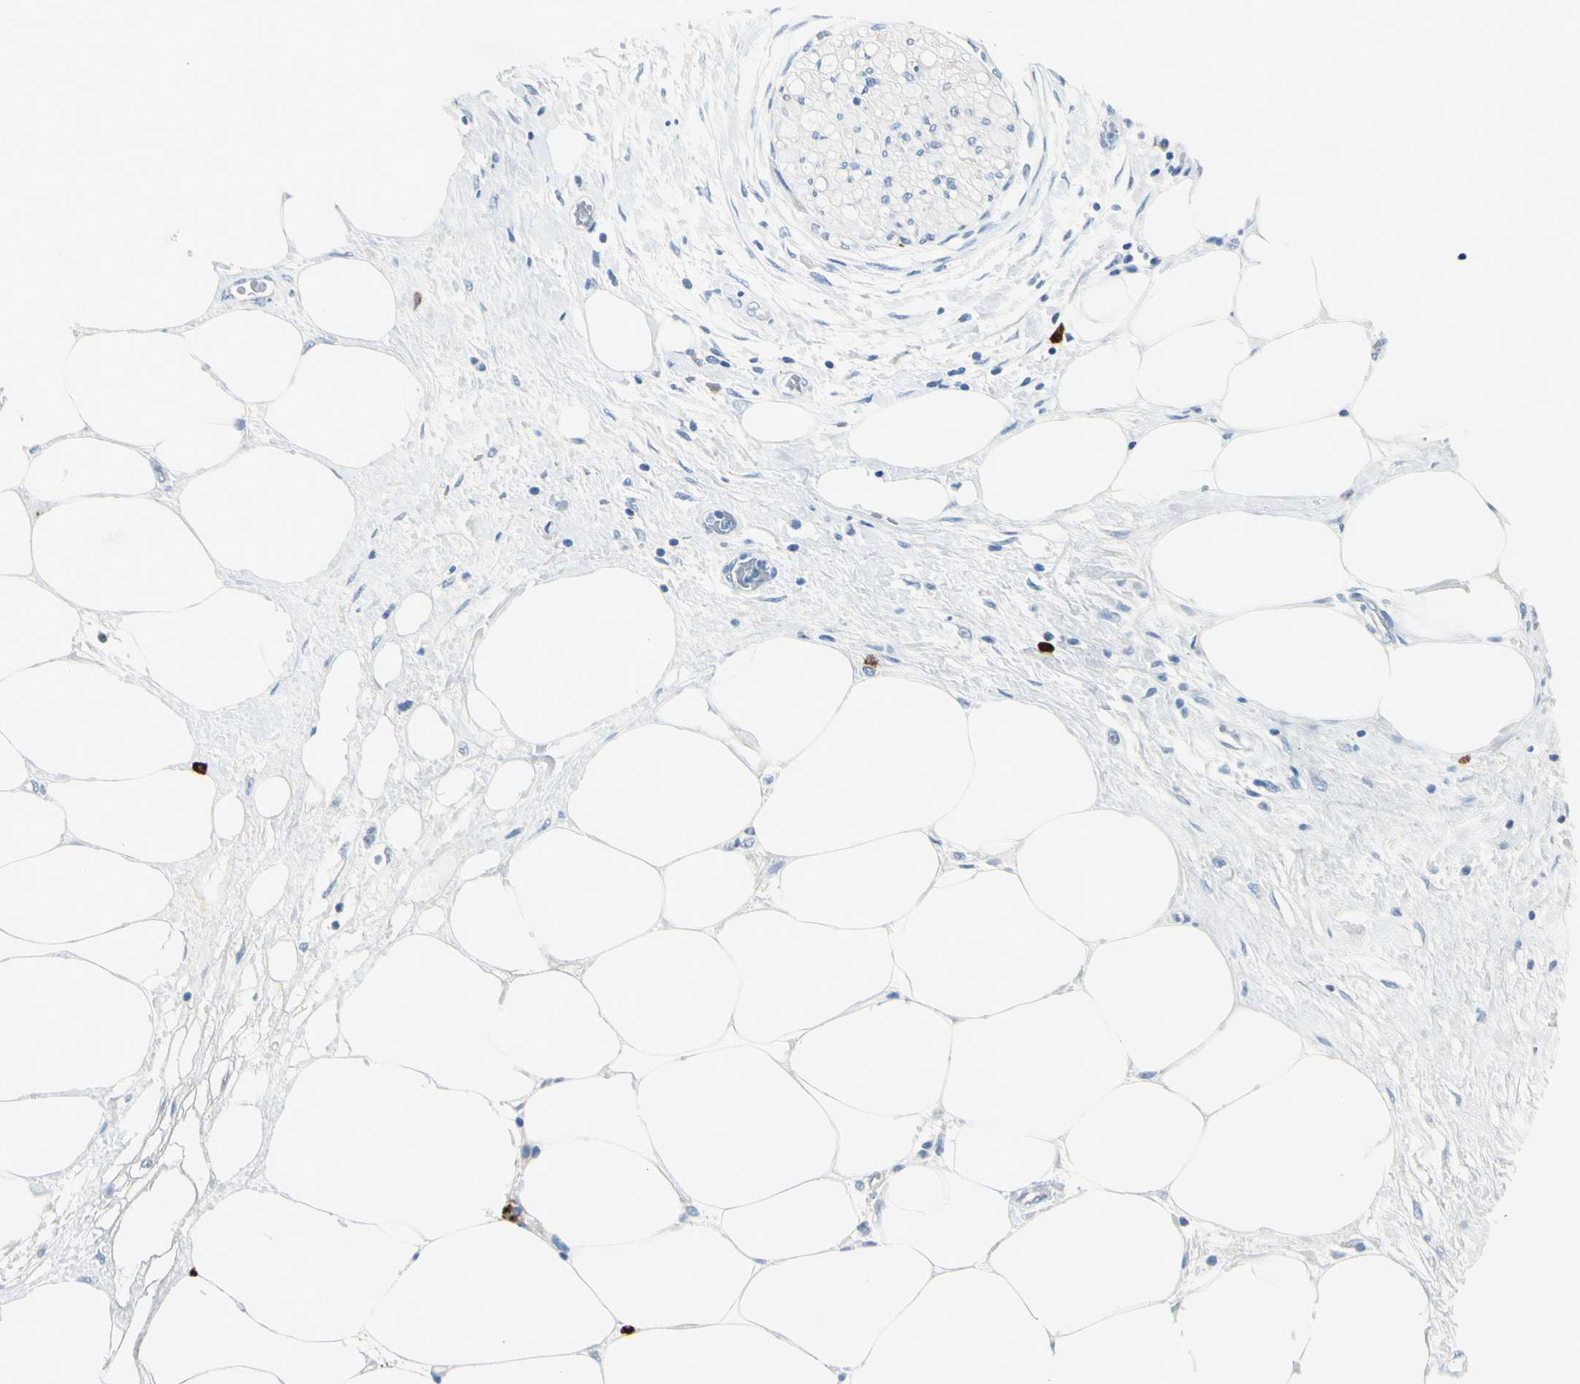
{"staining": {"intensity": "negative", "quantity": "none", "location": "none"}, "tissue": "pancreatic cancer", "cell_type": "Tumor cells", "image_type": "cancer", "snomed": [{"axis": "morphology", "description": "Adenocarcinoma, NOS"}, {"axis": "topography", "description": "Pancreas"}], "caption": "Immunohistochemical staining of human adenocarcinoma (pancreatic) demonstrates no significant positivity in tumor cells. (Stains: DAB IHC with hematoxylin counter stain, Microscopy: brightfield microscopy at high magnification).", "gene": "DLG4", "patient": {"sex": "male", "age": 70}}